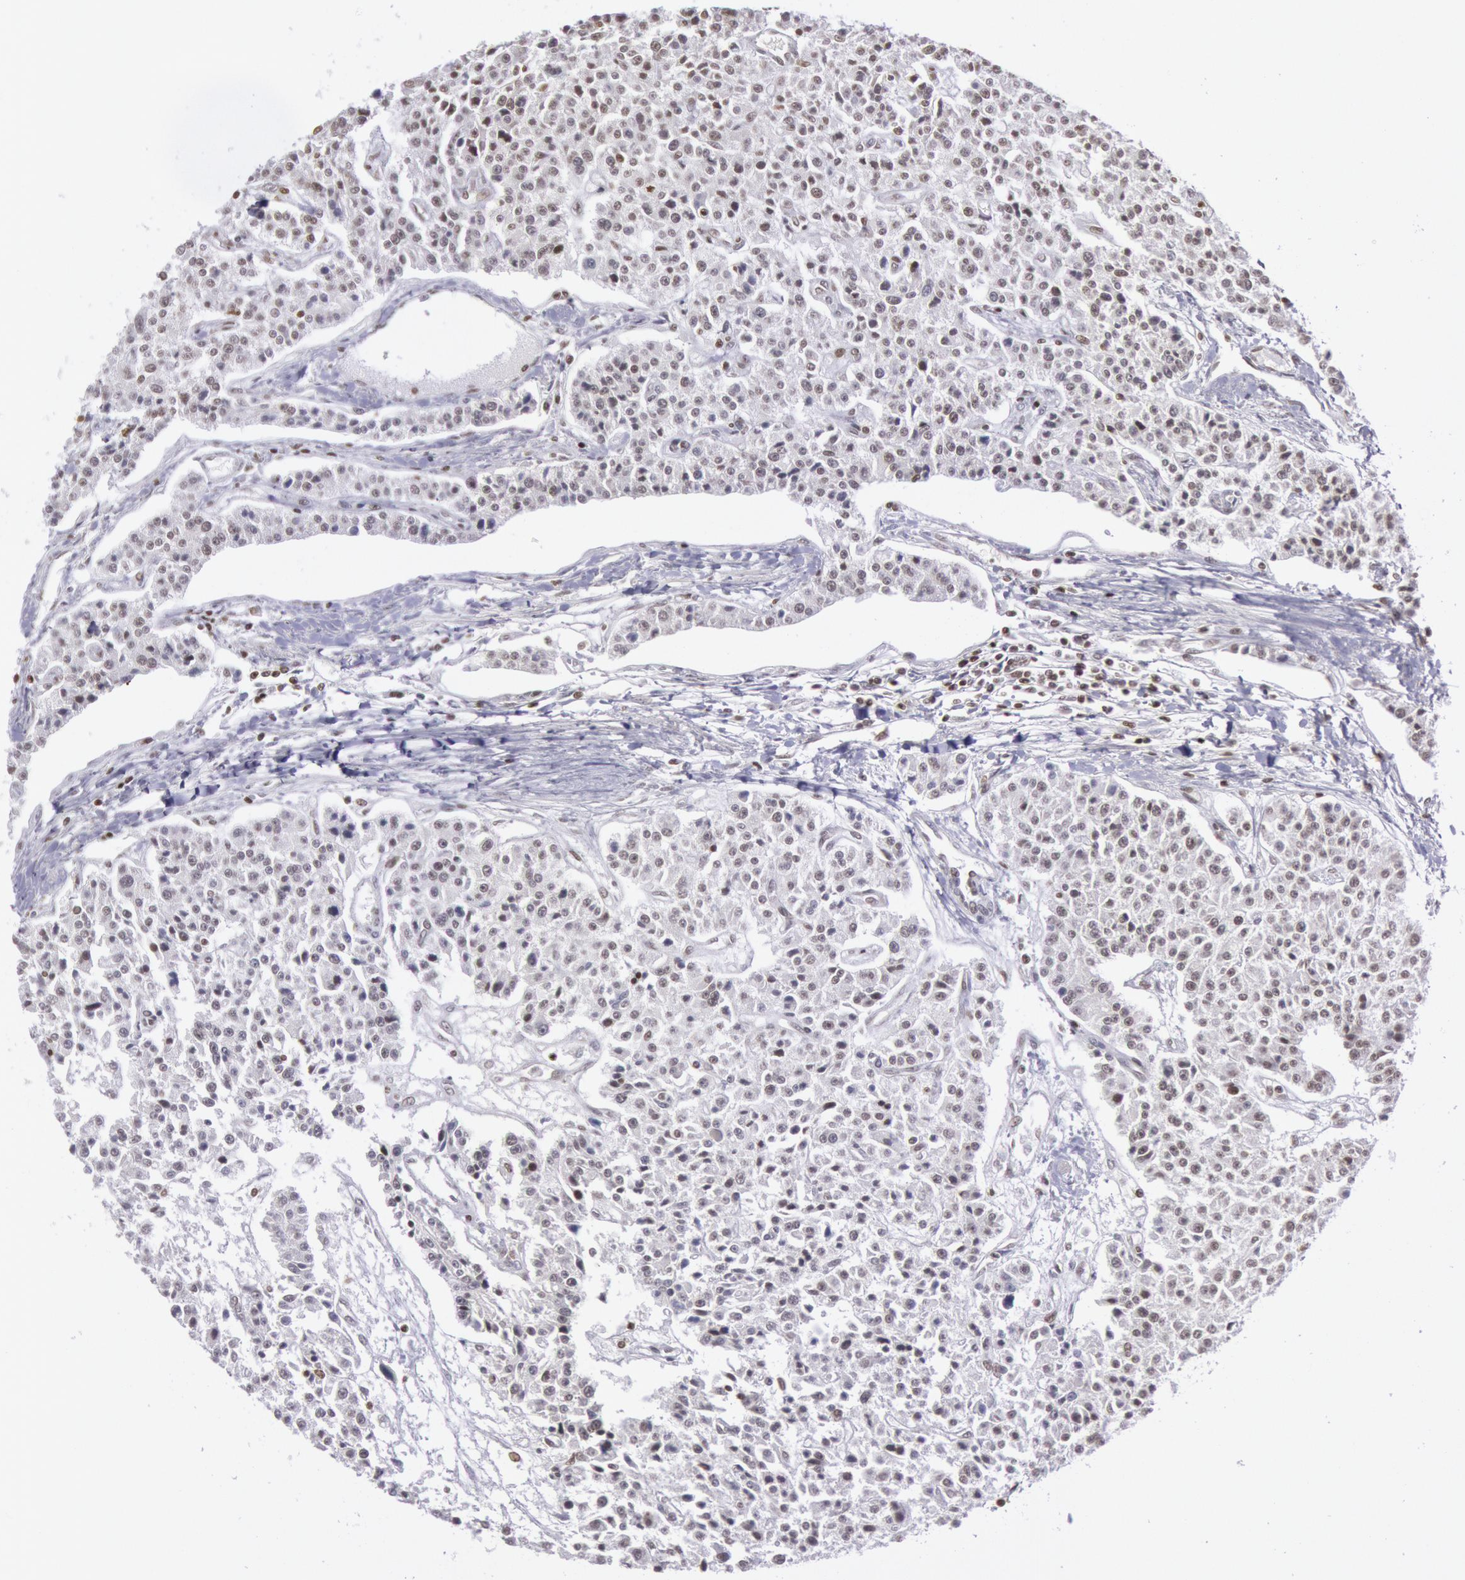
{"staining": {"intensity": "moderate", "quantity": "<25%", "location": "nuclear"}, "tissue": "carcinoid", "cell_type": "Tumor cells", "image_type": "cancer", "snomed": [{"axis": "morphology", "description": "Carcinoid, malignant, NOS"}, {"axis": "topography", "description": "Stomach"}], "caption": "Protein expression analysis of carcinoid (malignant) exhibits moderate nuclear positivity in about <25% of tumor cells.", "gene": "NKAP", "patient": {"sex": "female", "age": 76}}